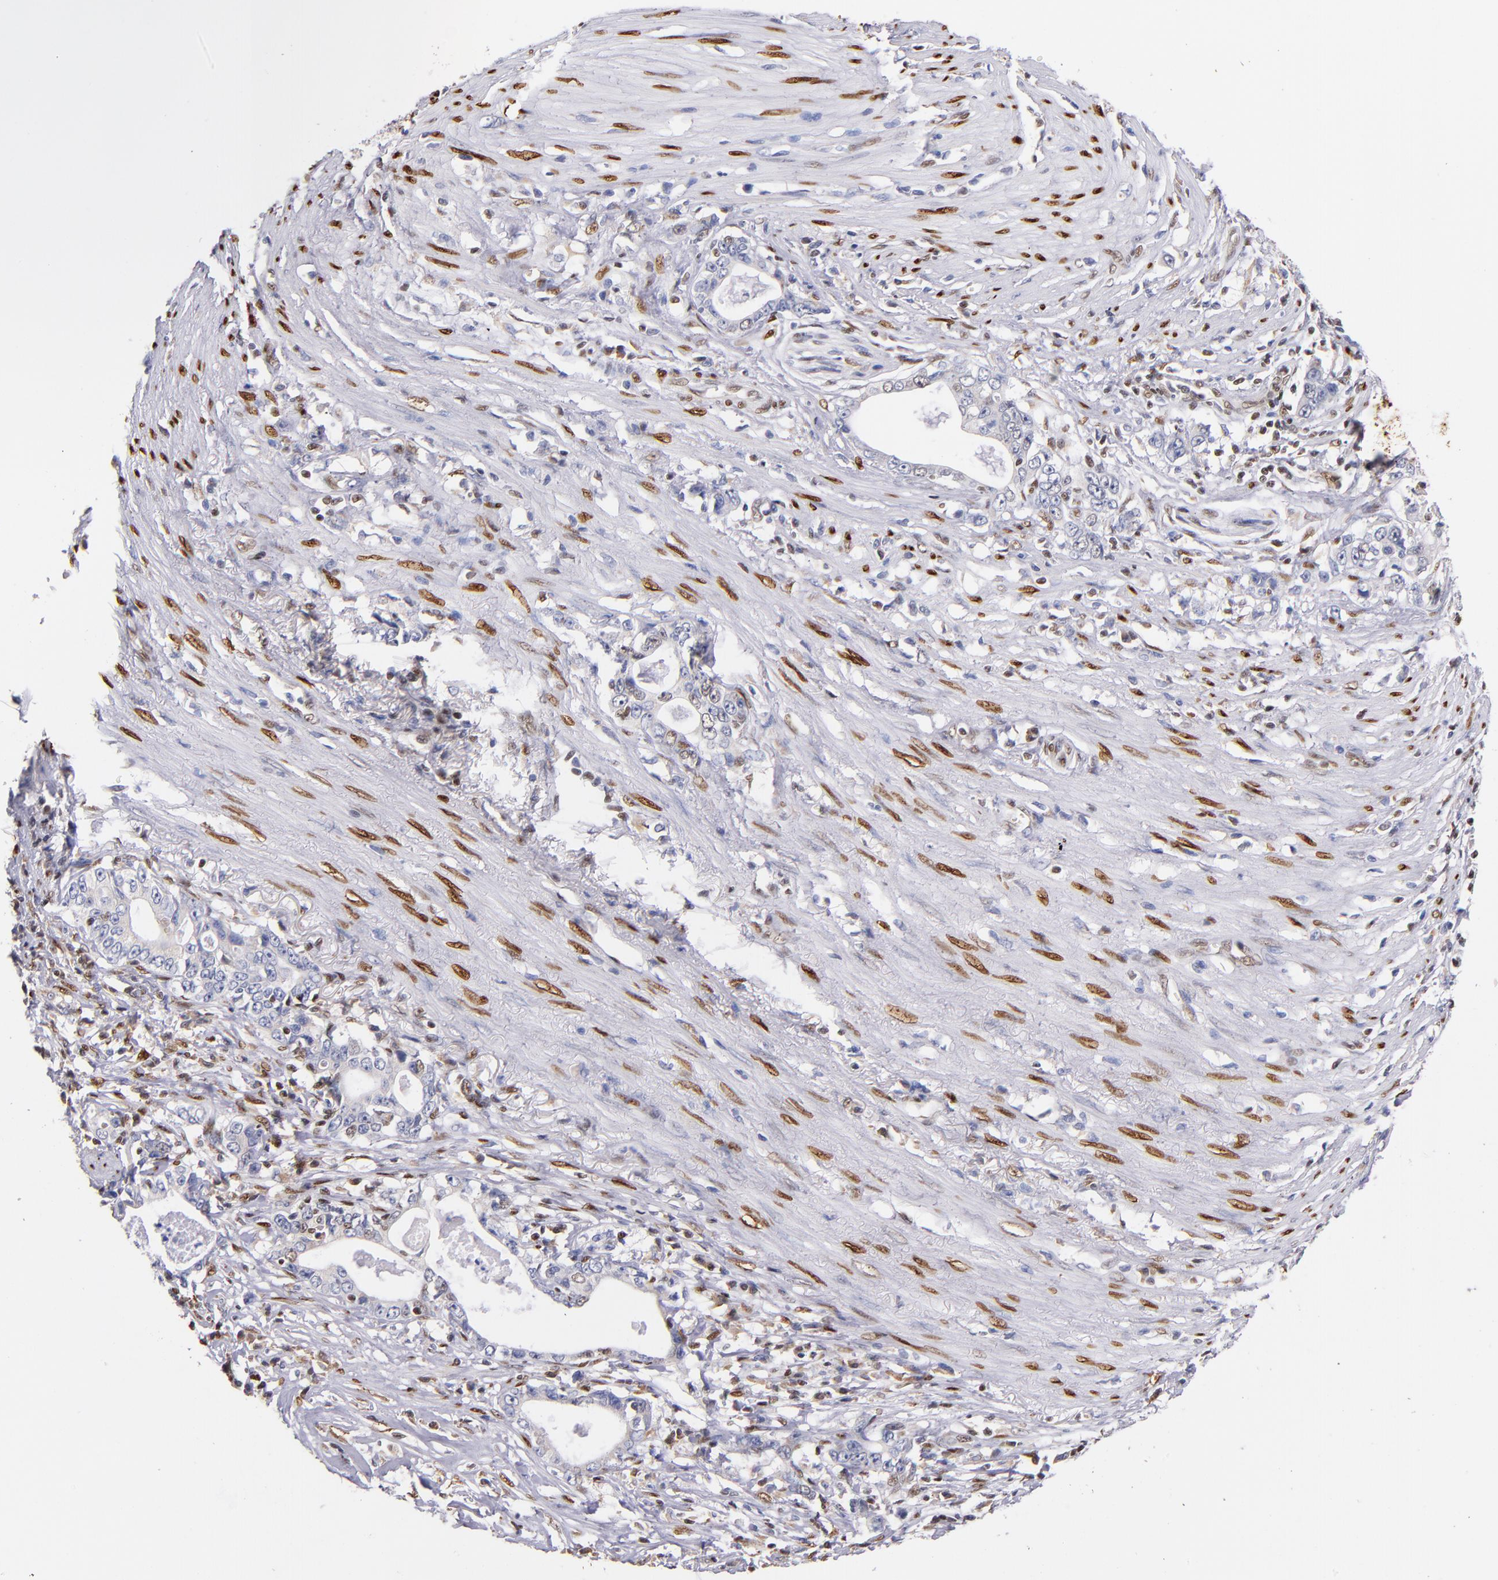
{"staining": {"intensity": "negative", "quantity": "none", "location": "none"}, "tissue": "stomach cancer", "cell_type": "Tumor cells", "image_type": "cancer", "snomed": [{"axis": "morphology", "description": "Adenocarcinoma, NOS"}, {"axis": "topography", "description": "Stomach, lower"}], "caption": "Immunohistochemistry (IHC) image of human stomach adenocarcinoma stained for a protein (brown), which reveals no staining in tumor cells. Brightfield microscopy of immunohistochemistry (IHC) stained with DAB (3,3'-diaminobenzidine) (brown) and hematoxylin (blue), captured at high magnification.", "gene": "SRF", "patient": {"sex": "female", "age": 72}}